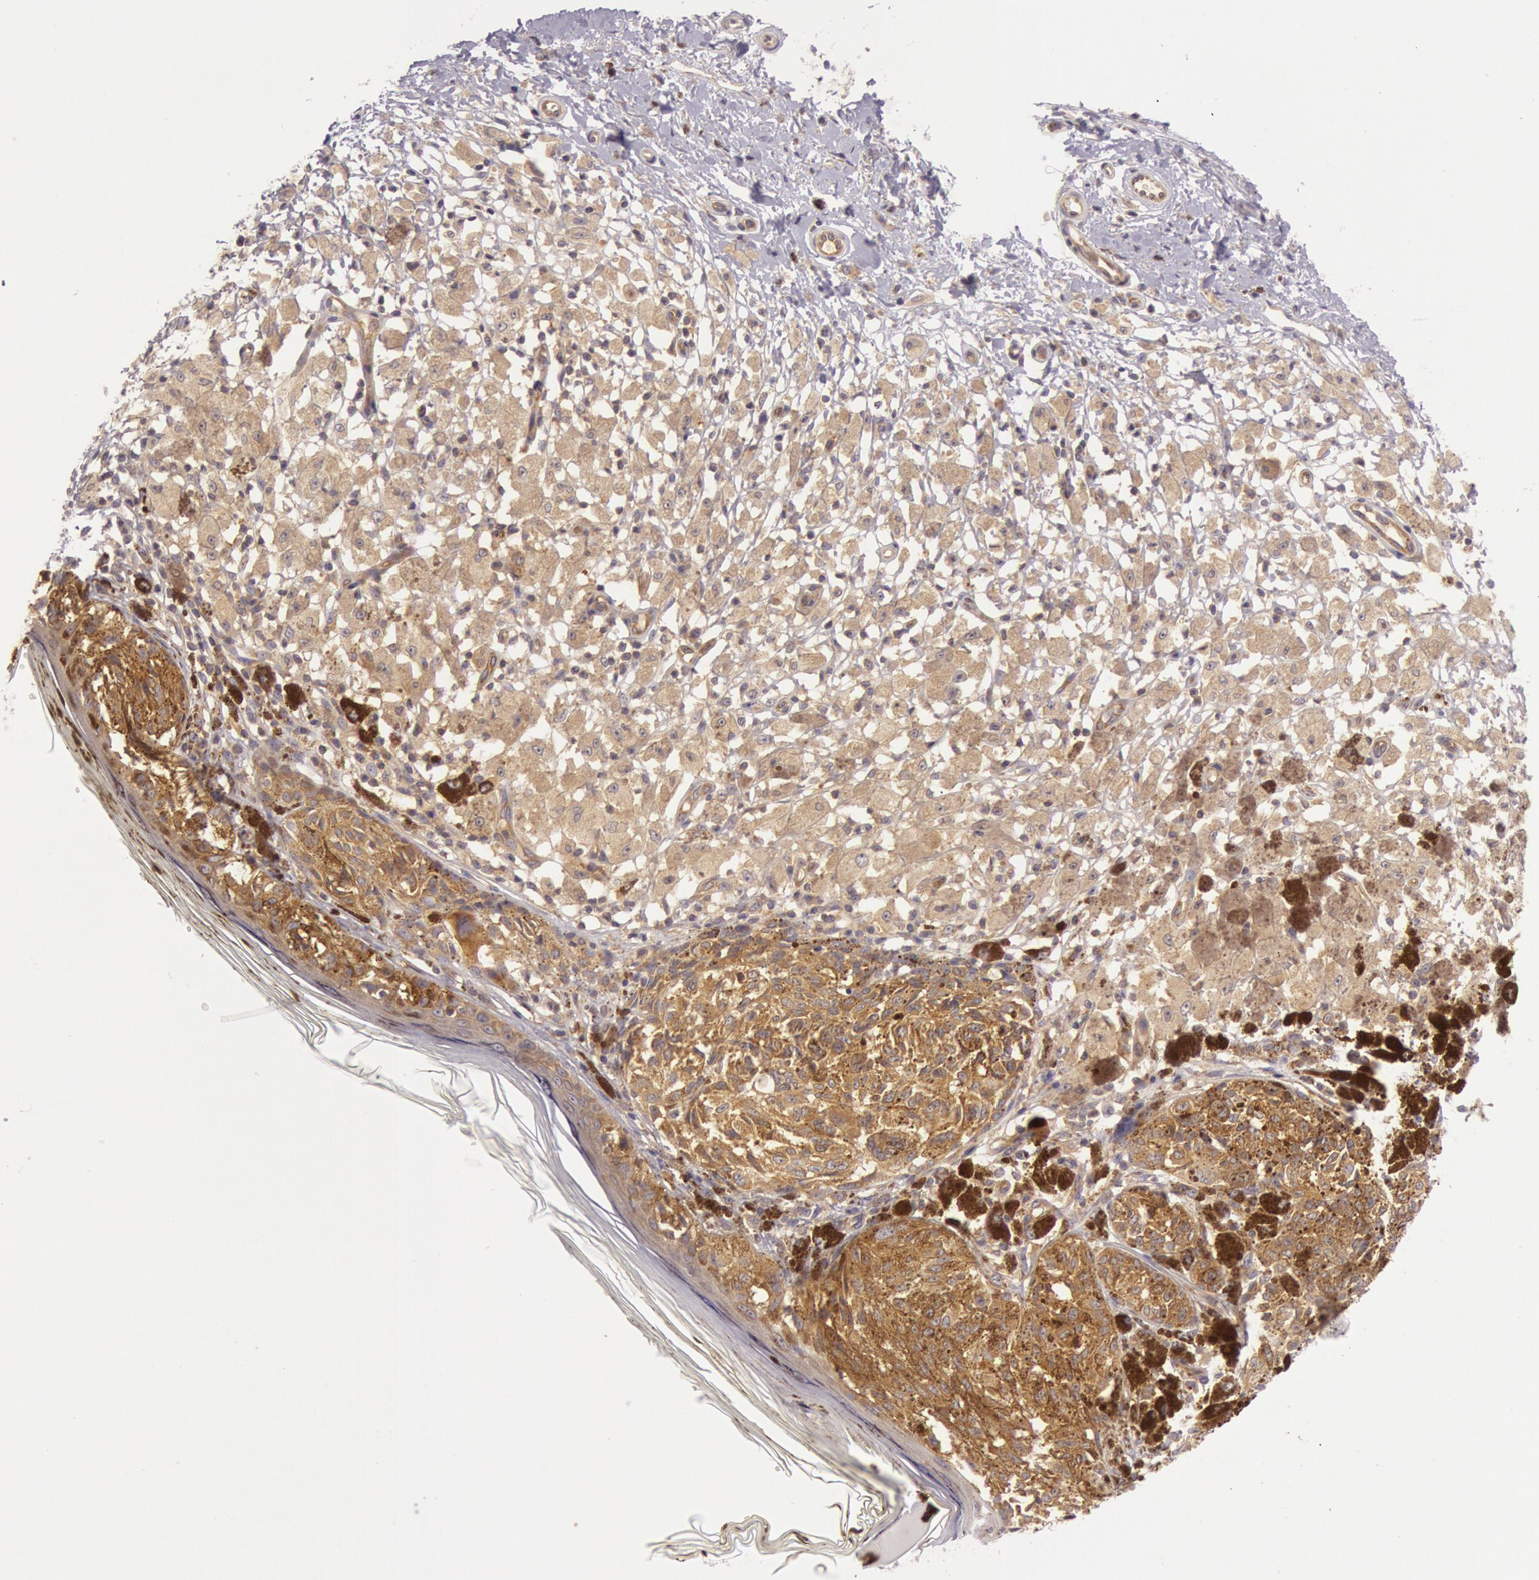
{"staining": {"intensity": "moderate", "quantity": ">75%", "location": "cytoplasmic/membranous"}, "tissue": "melanoma", "cell_type": "Tumor cells", "image_type": "cancer", "snomed": [{"axis": "morphology", "description": "Malignant melanoma, NOS"}, {"axis": "topography", "description": "Skin"}], "caption": "DAB immunohistochemical staining of melanoma exhibits moderate cytoplasmic/membranous protein expression in about >75% of tumor cells.", "gene": "CHUK", "patient": {"sex": "male", "age": 88}}